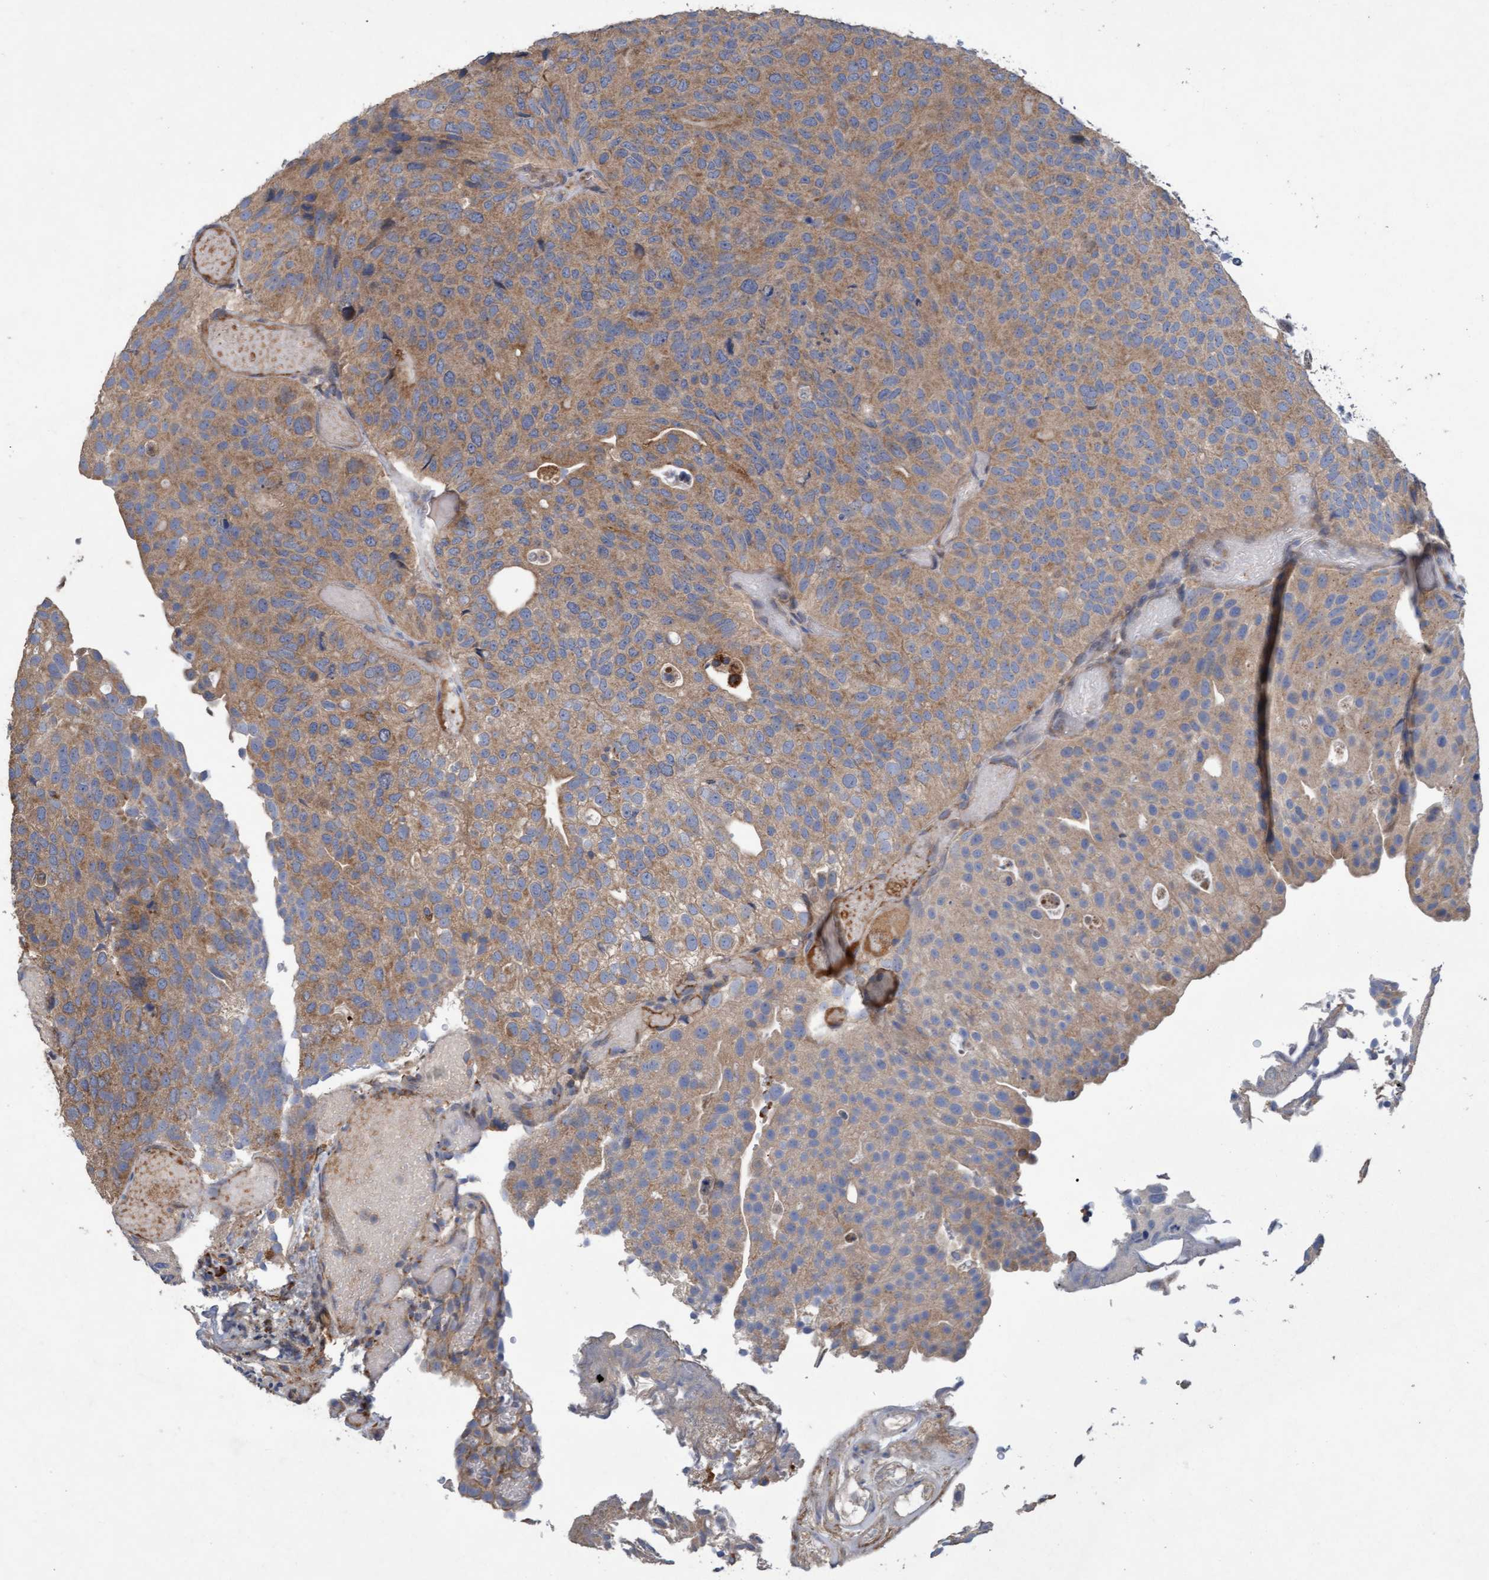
{"staining": {"intensity": "moderate", "quantity": ">75%", "location": "cytoplasmic/membranous"}, "tissue": "urothelial cancer", "cell_type": "Tumor cells", "image_type": "cancer", "snomed": [{"axis": "morphology", "description": "Urothelial carcinoma, Low grade"}, {"axis": "topography", "description": "Urinary bladder"}], "caption": "Low-grade urothelial carcinoma tissue displays moderate cytoplasmic/membranous staining in approximately >75% of tumor cells", "gene": "DDHD2", "patient": {"sex": "male", "age": 78}}